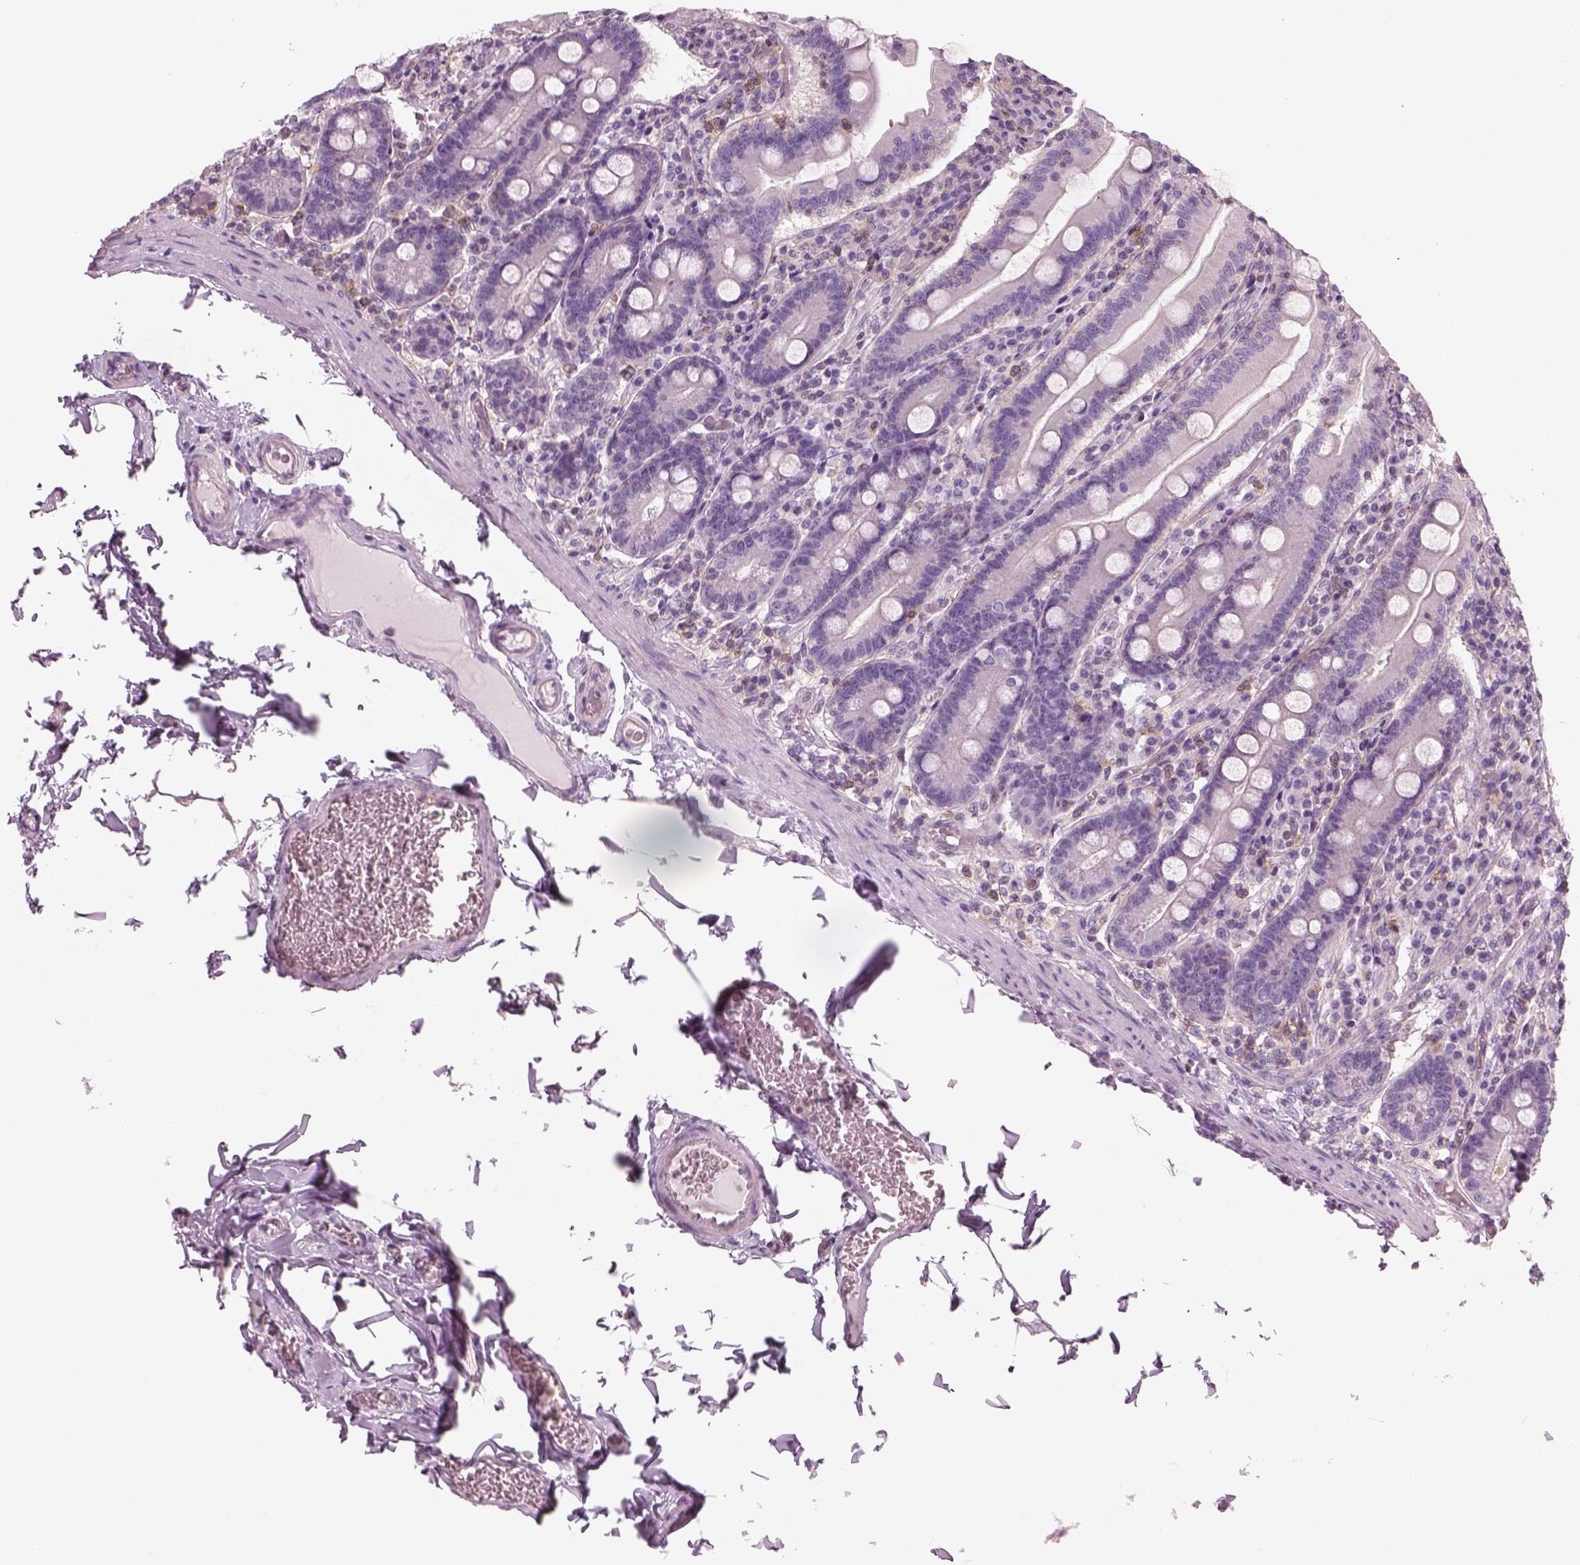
{"staining": {"intensity": "negative", "quantity": "none", "location": "none"}, "tissue": "small intestine", "cell_type": "Glandular cells", "image_type": "normal", "snomed": [{"axis": "morphology", "description": "Normal tissue, NOS"}, {"axis": "topography", "description": "Small intestine"}], "caption": "Immunohistochemical staining of normal small intestine shows no significant positivity in glandular cells. The staining is performed using DAB brown chromogen with nuclei counter-stained in using hematoxylin.", "gene": "SLC1A7", "patient": {"sex": "male", "age": 37}}